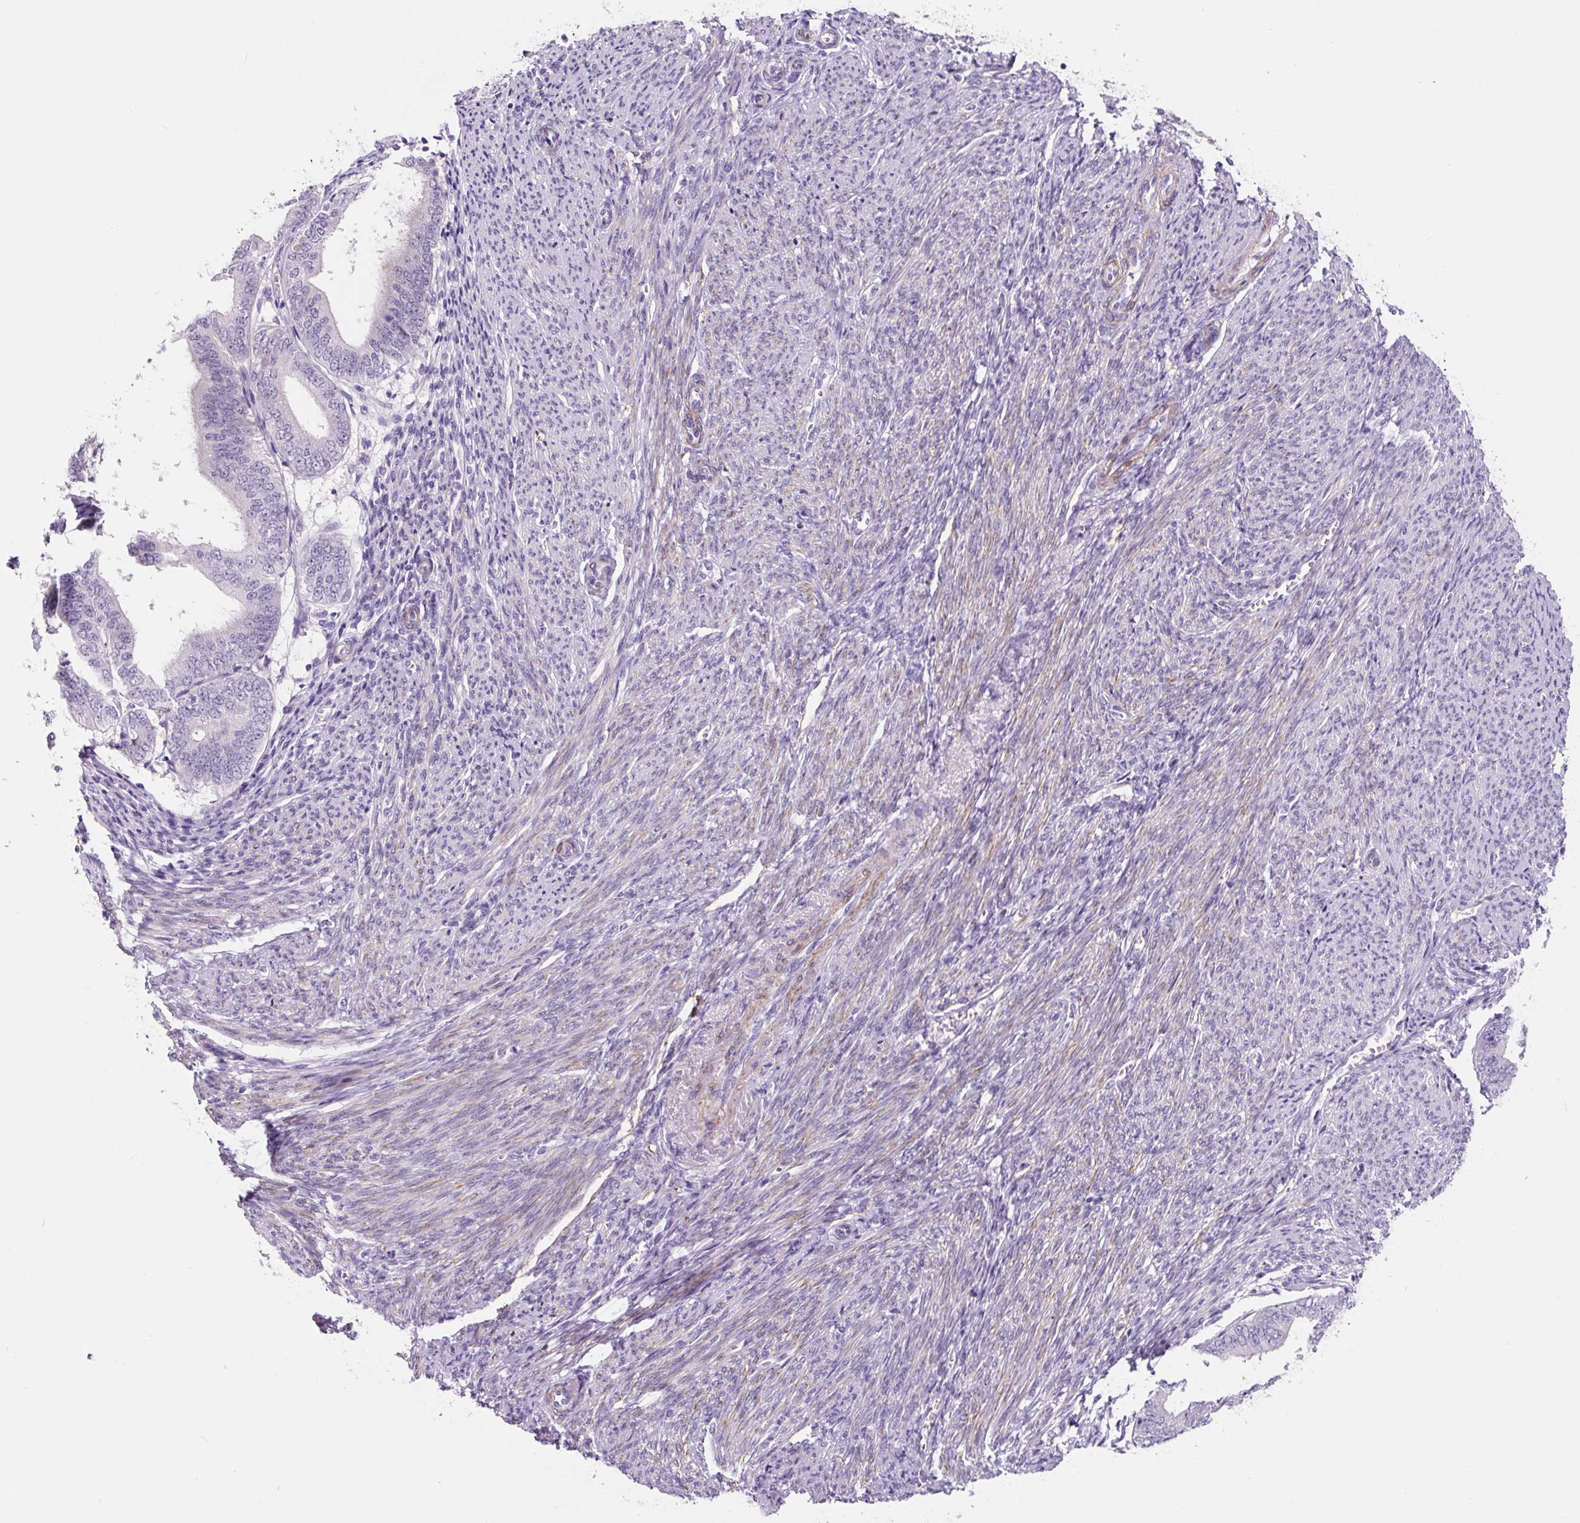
{"staining": {"intensity": "negative", "quantity": "none", "location": "none"}, "tissue": "endometrial cancer", "cell_type": "Tumor cells", "image_type": "cancer", "snomed": [{"axis": "morphology", "description": "Adenocarcinoma, NOS"}, {"axis": "topography", "description": "Endometrium"}], "caption": "The micrograph exhibits no significant expression in tumor cells of adenocarcinoma (endometrial).", "gene": "CCL25", "patient": {"sex": "female", "age": 63}}